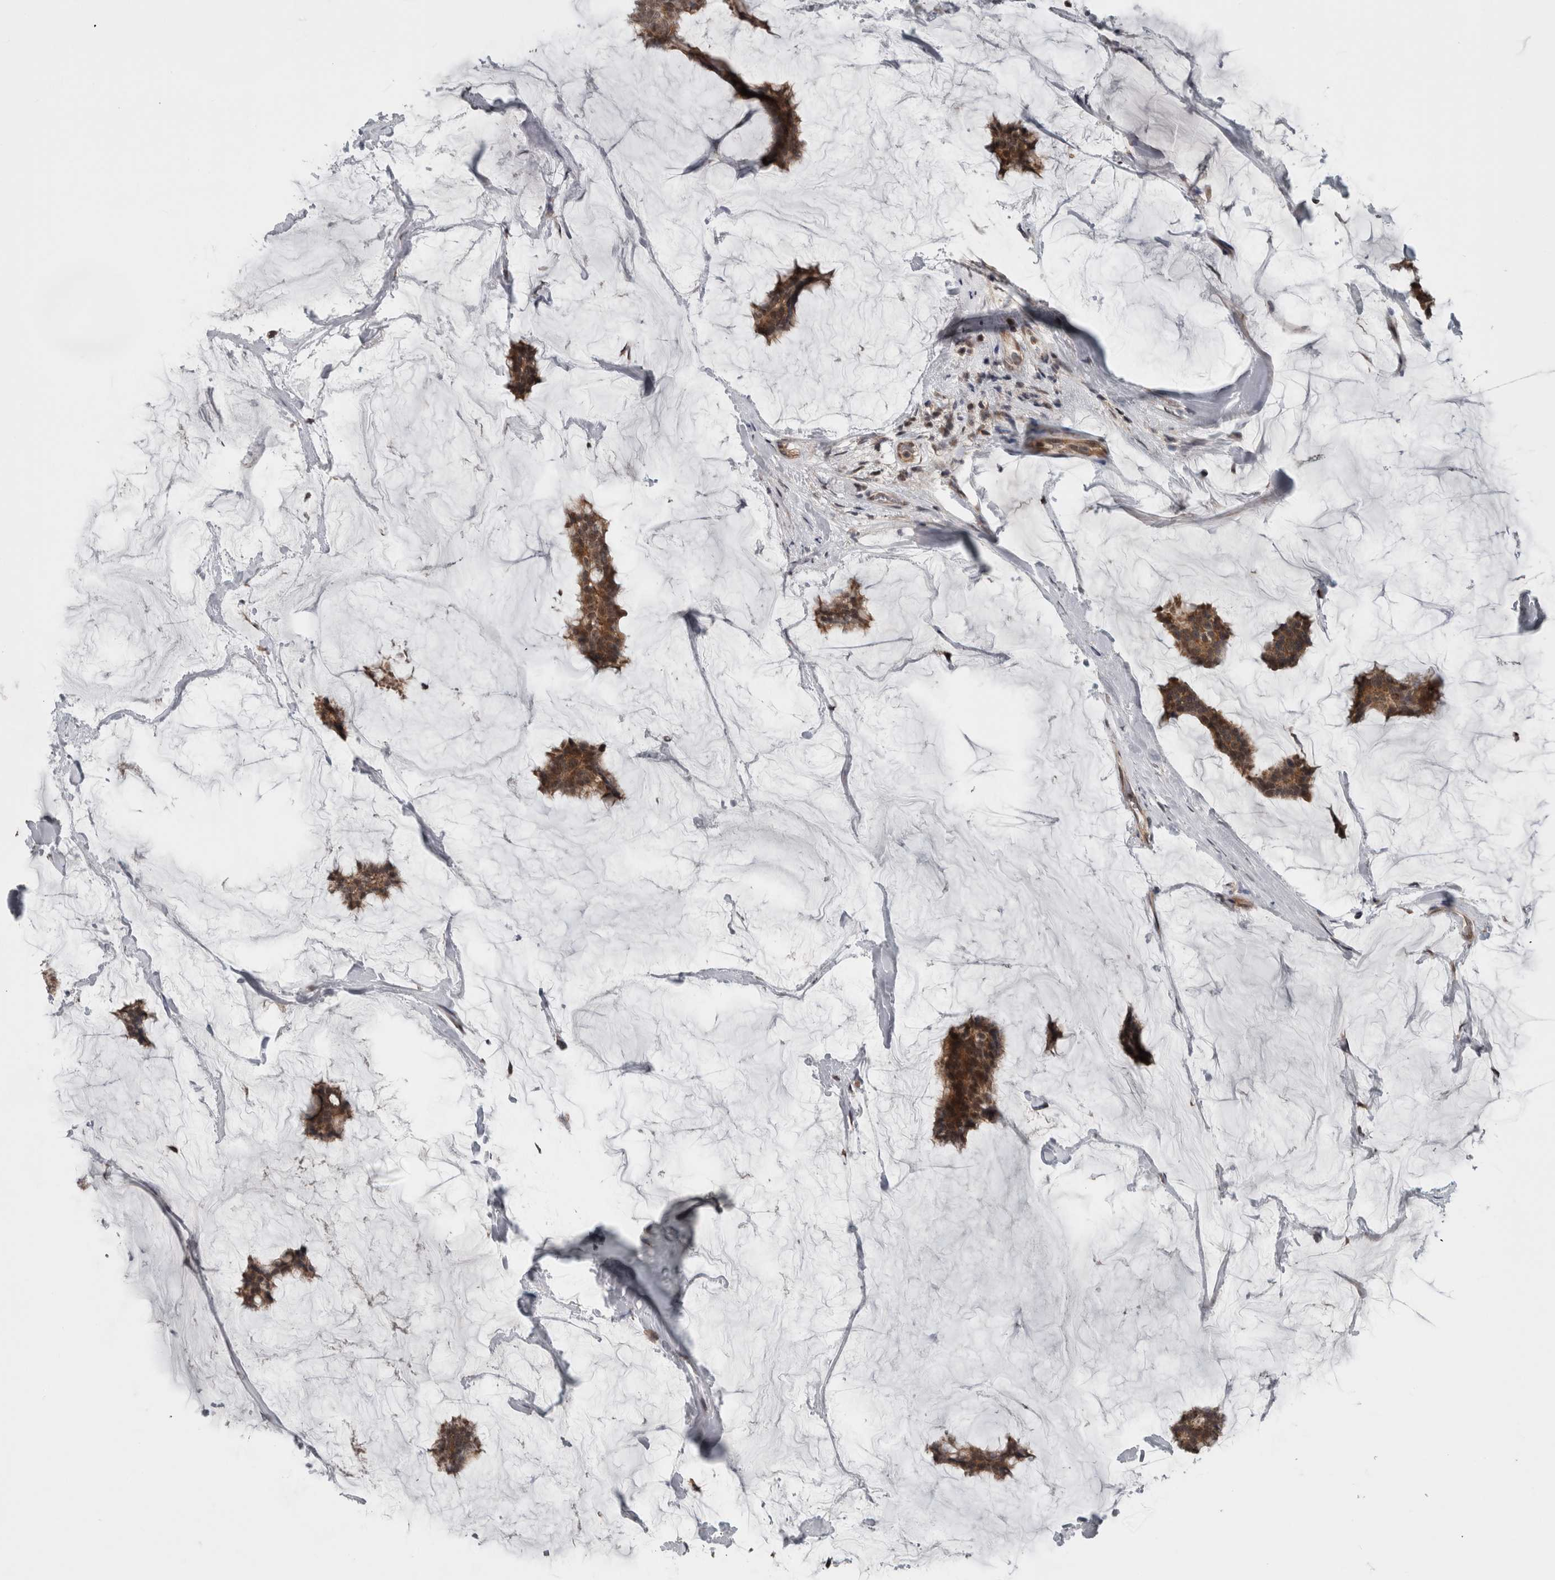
{"staining": {"intensity": "moderate", "quantity": ">75%", "location": "cytoplasmic/membranous"}, "tissue": "breast cancer", "cell_type": "Tumor cells", "image_type": "cancer", "snomed": [{"axis": "morphology", "description": "Duct carcinoma"}, {"axis": "topography", "description": "Breast"}], "caption": "A histopathology image of human invasive ductal carcinoma (breast) stained for a protein demonstrates moderate cytoplasmic/membranous brown staining in tumor cells. The staining was performed using DAB, with brown indicating positive protein expression. Nuclei are stained blue with hematoxylin.", "gene": "ENY2", "patient": {"sex": "female", "age": 93}}